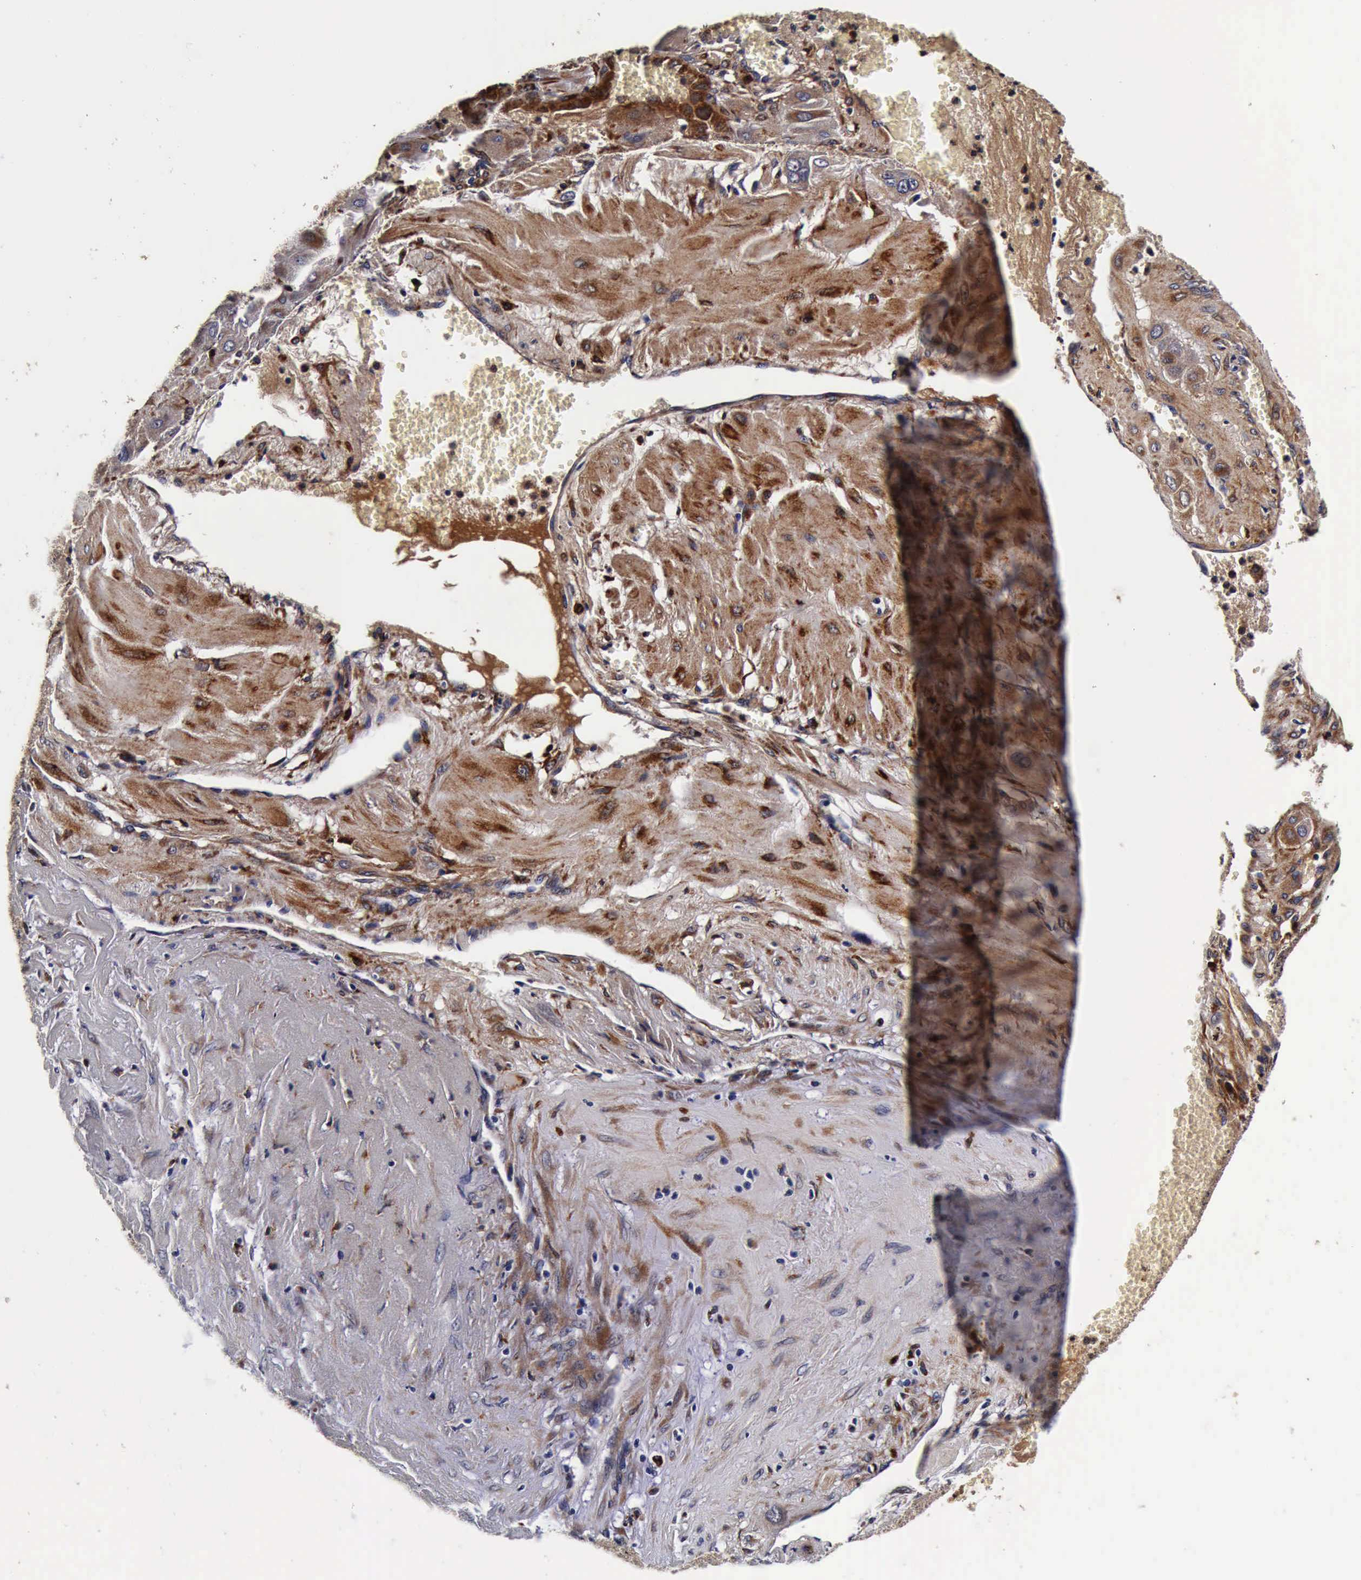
{"staining": {"intensity": "strong", "quantity": "25%-75%", "location": "cytoplasmic/membranous"}, "tissue": "cervical cancer", "cell_type": "Tumor cells", "image_type": "cancer", "snomed": [{"axis": "morphology", "description": "Squamous cell carcinoma, NOS"}, {"axis": "topography", "description": "Cervix"}], "caption": "A brown stain highlights strong cytoplasmic/membranous staining of a protein in cervical squamous cell carcinoma tumor cells. The staining is performed using DAB brown chromogen to label protein expression. The nuclei are counter-stained blue using hematoxylin.", "gene": "CST3", "patient": {"sex": "female", "age": 34}}